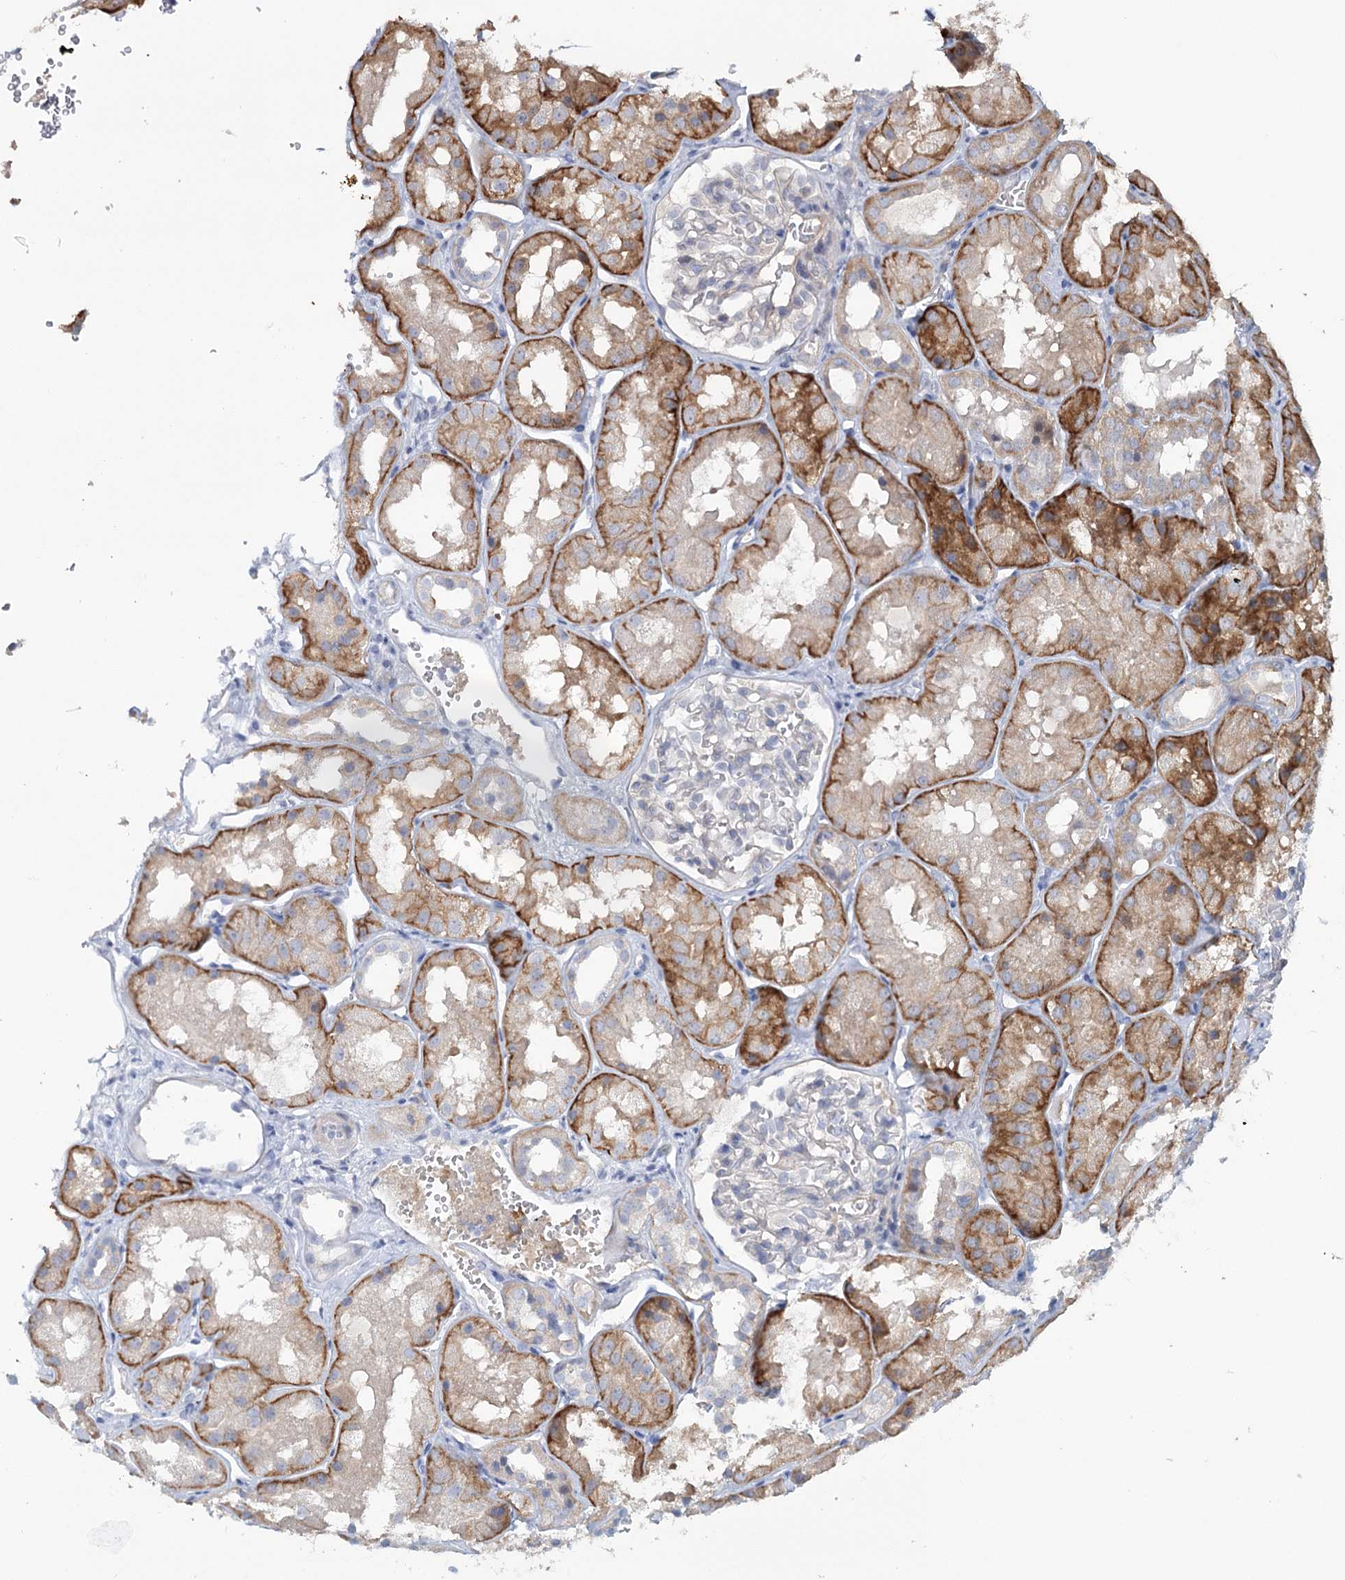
{"staining": {"intensity": "weak", "quantity": "<25%", "location": "cytoplasmic/membranous"}, "tissue": "kidney", "cell_type": "Cells in glomeruli", "image_type": "normal", "snomed": [{"axis": "morphology", "description": "Normal tissue, NOS"}, {"axis": "topography", "description": "Kidney"}], "caption": "Histopathology image shows no significant protein staining in cells in glomeruli of benign kidney.", "gene": "MAP3K13", "patient": {"sex": "male", "age": 16}}